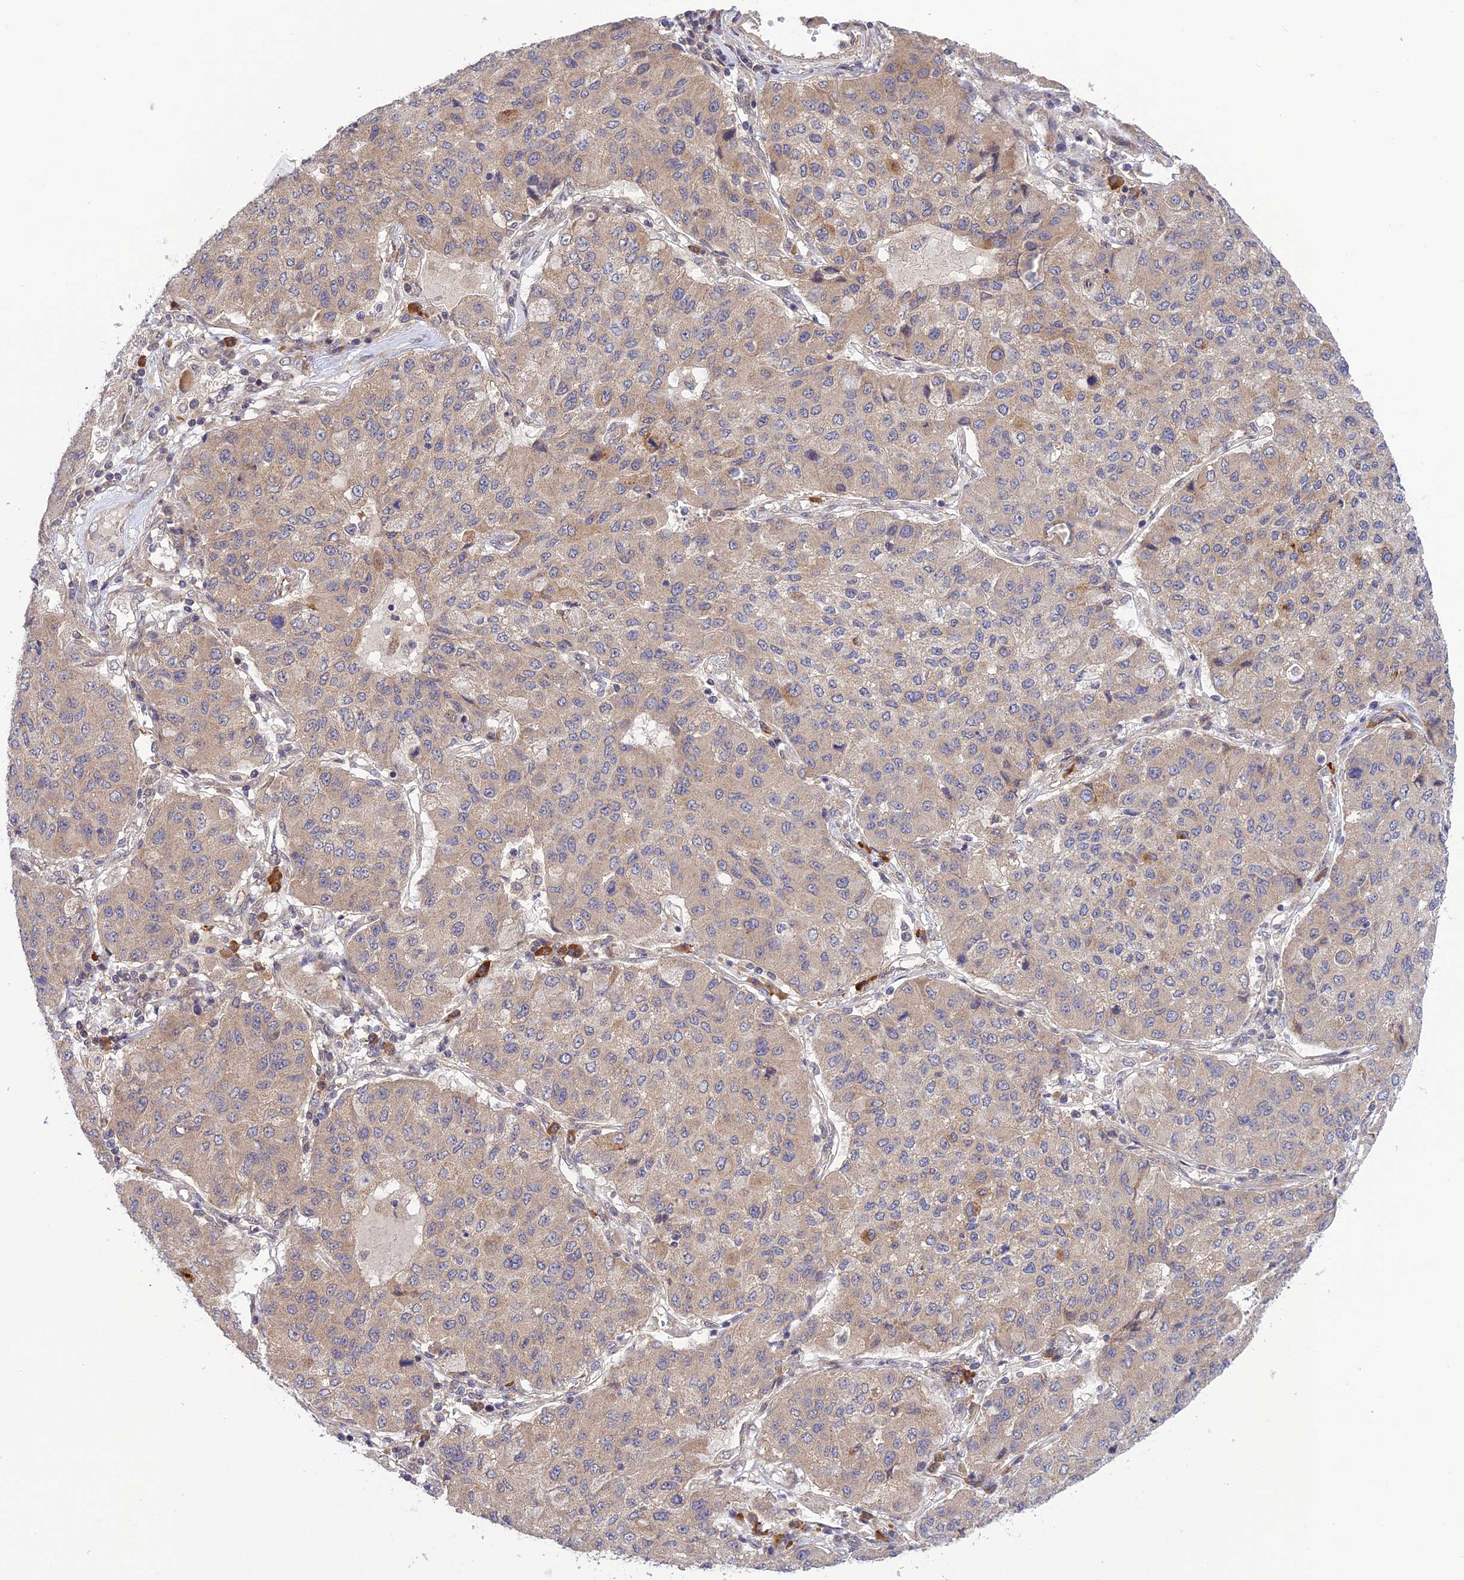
{"staining": {"intensity": "moderate", "quantity": "<25%", "location": "cytoplasmic/membranous"}, "tissue": "lung cancer", "cell_type": "Tumor cells", "image_type": "cancer", "snomed": [{"axis": "morphology", "description": "Squamous cell carcinoma, NOS"}, {"axis": "topography", "description": "Lung"}], "caption": "Approximately <25% of tumor cells in human lung squamous cell carcinoma reveal moderate cytoplasmic/membranous protein positivity as visualized by brown immunohistochemical staining.", "gene": "UROS", "patient": {"sex": "male", "age": 74}}